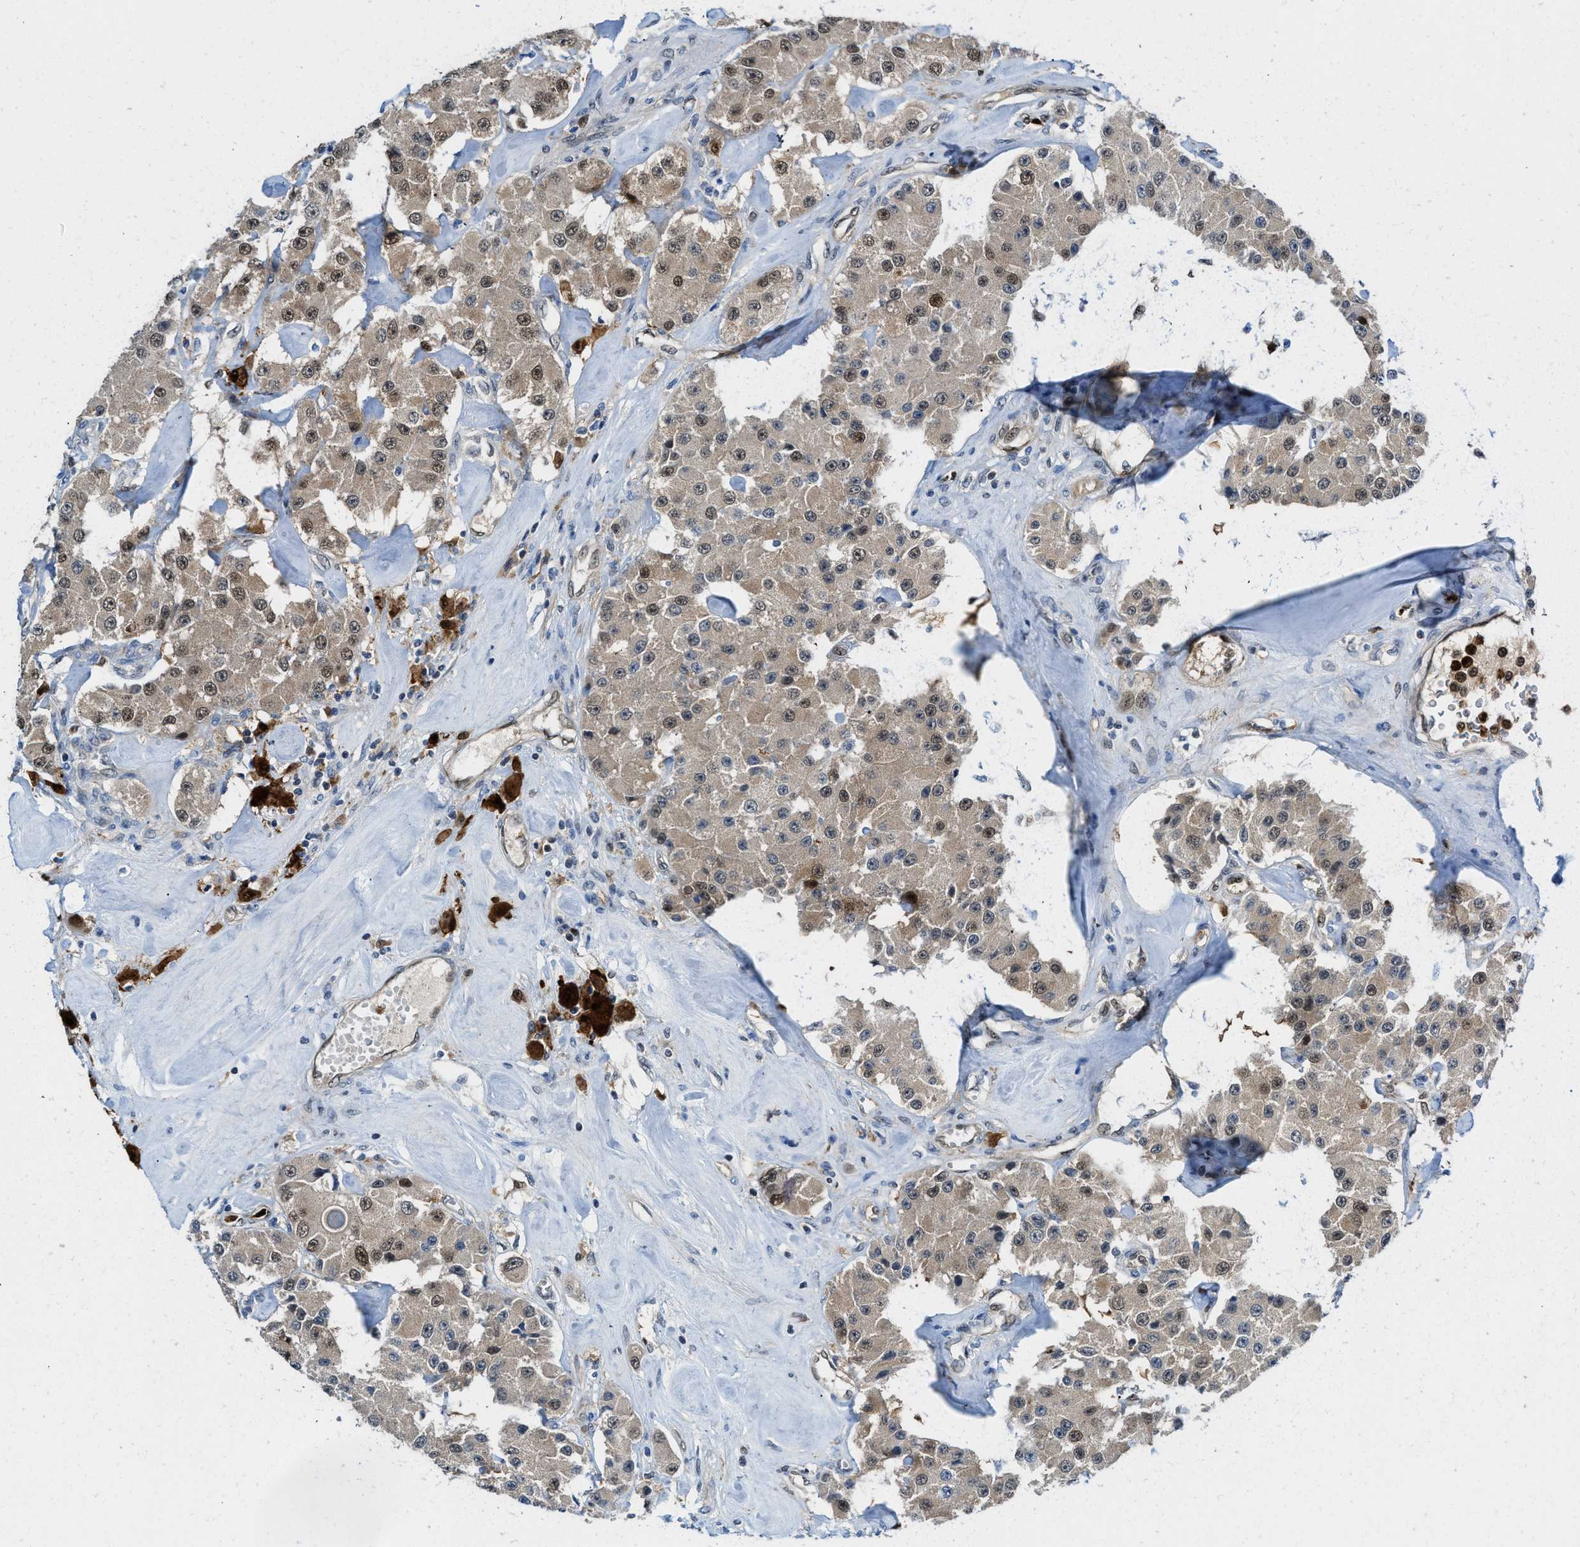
{"staining": {"intensity": "moderate", "quantity": "25%-75%", "location": "nuclear"}, "tissue": "carcinoid", "cell_type": "Tumor cells", "image_type": "cancer", "snomed": [{"axis": "morphology", "description": "Carcinoid, malignant, NOS"}, {"axis": "topography", "description": "Pancreas"}], "caption": "Protein staining demonstrates moderate nuclear staining in about 25%-75% of tumor cells in carcinoid.", "gene": "LTA4H", "patient": {"sex": "male", "age": 41}}